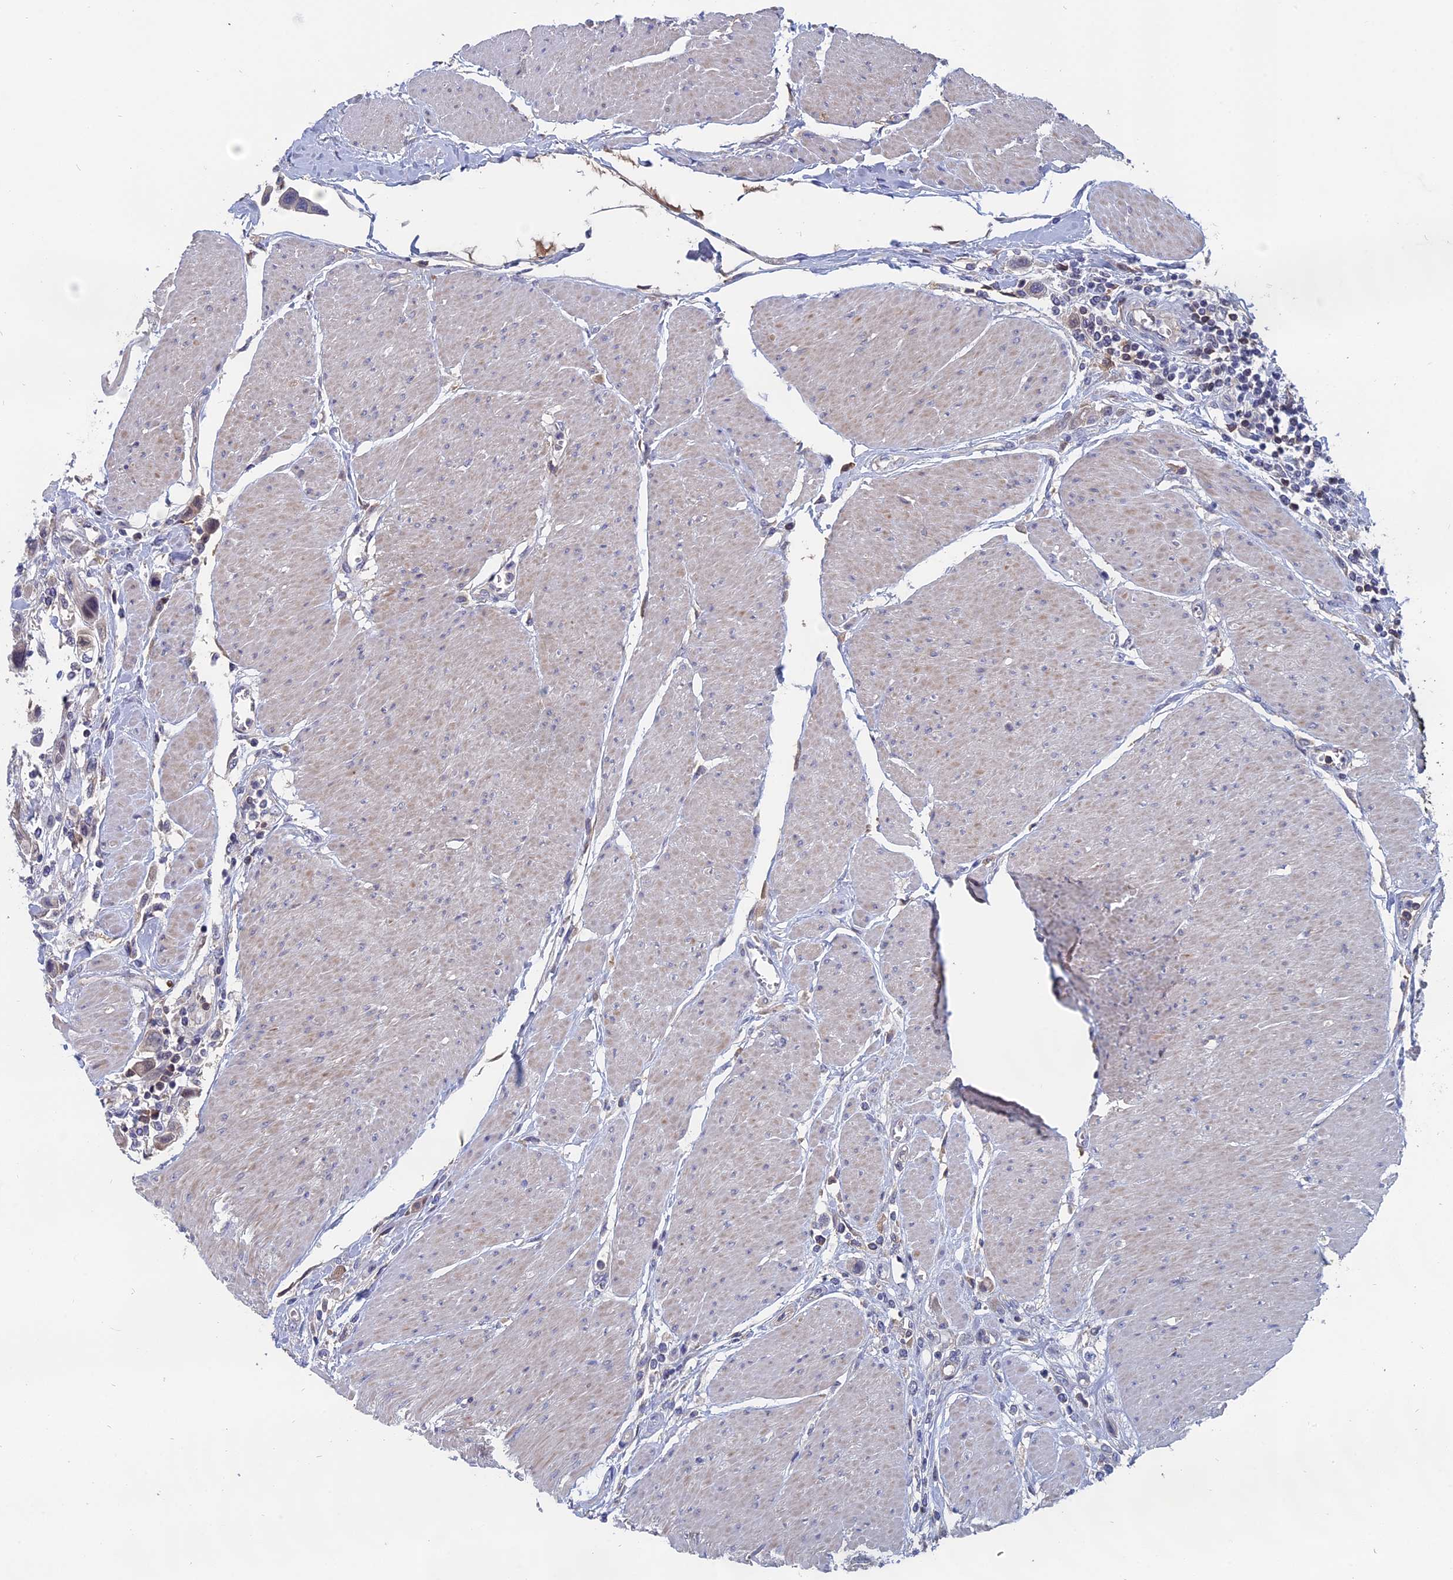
{"staining": {"intensity": "negative", "quantity": "none", "location": "none"}, "tissue": "urothelial cancer", "cell_type": "Tumor cells", "image_type": "cancer", "snomed": [{"axis": "morphology", "description": "Urothelial carcinoma, High grade"}, {"axis": "topography", "description": "Urinary bladder"}], "caption": "Immunohistochemistry of human urothelial carcinoma (high-grade) displays no expression in tumor cells.", "gene": "SLC33A1", "patient": {"sex": "male", "age": 50}}